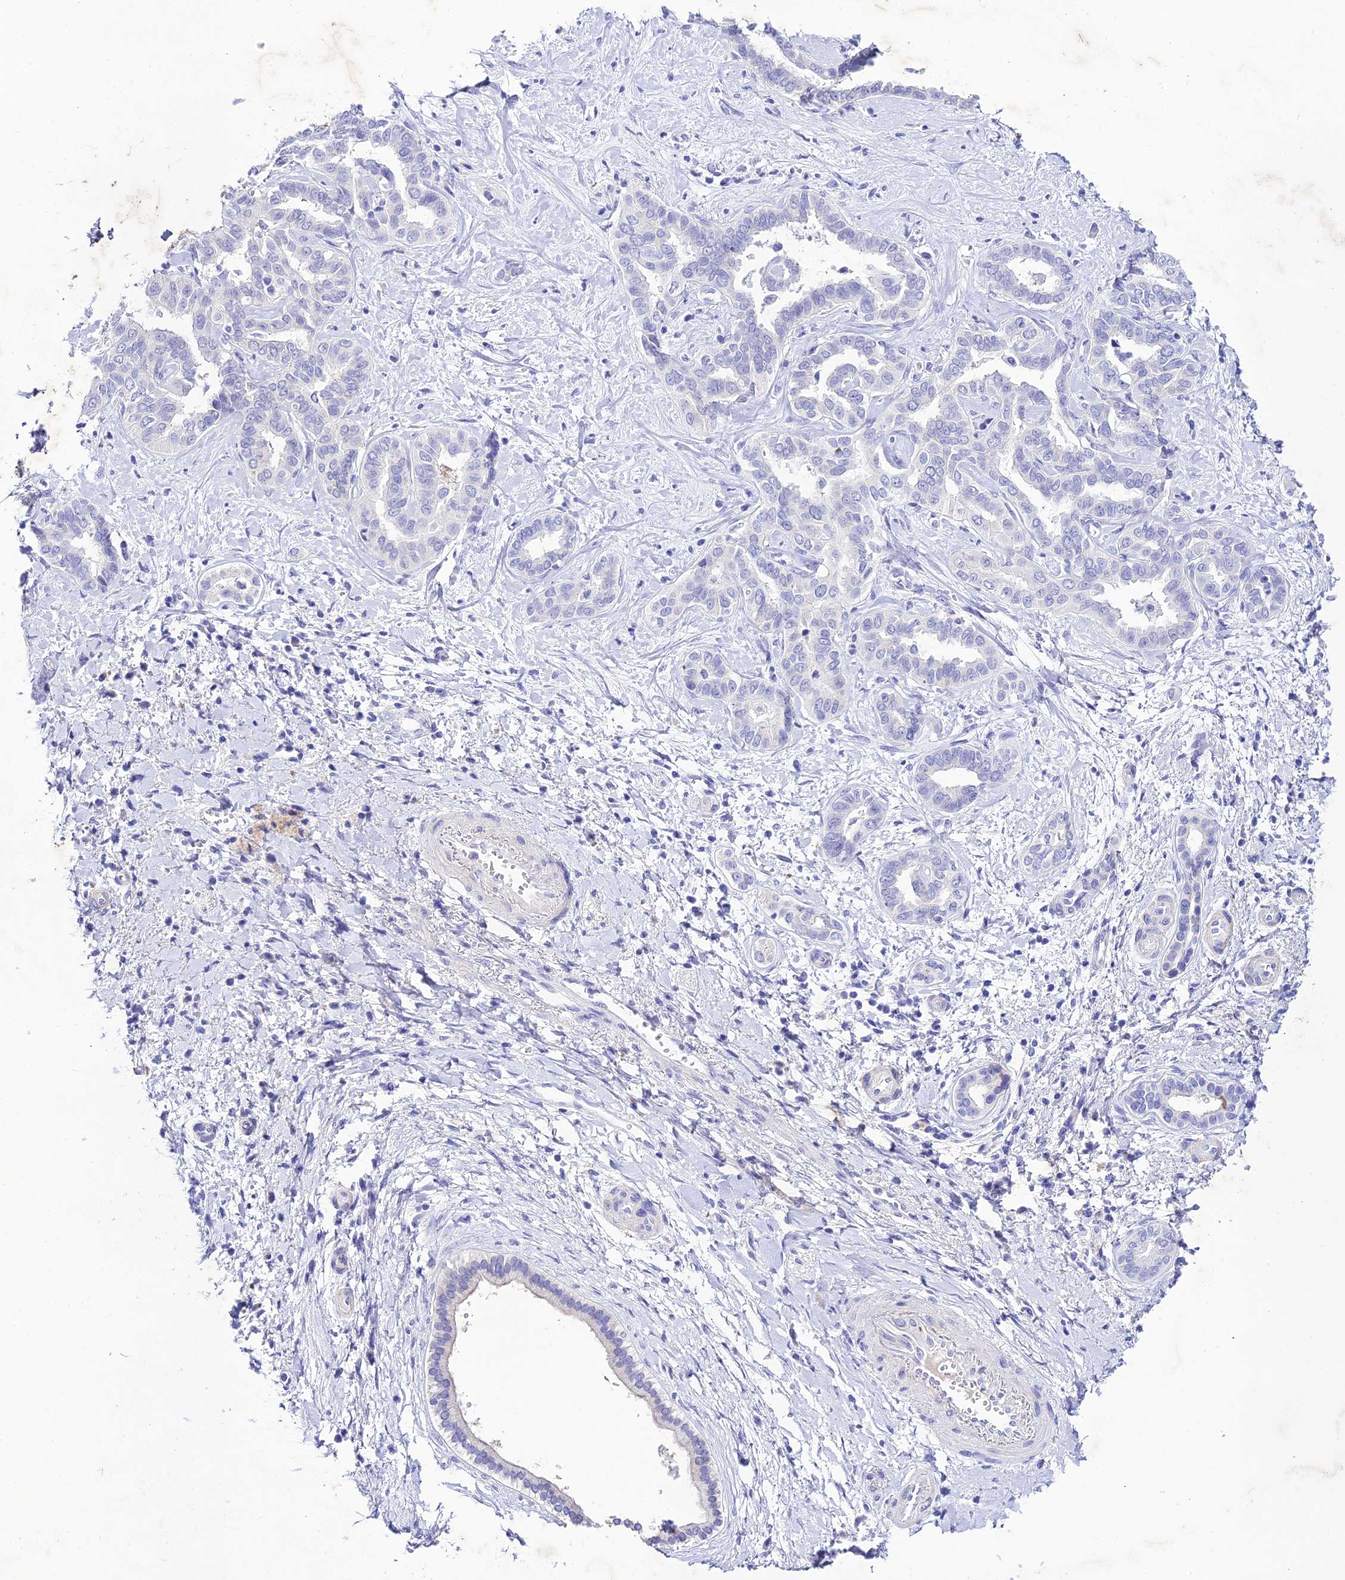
{"staining": {"intensity": "negative", "quantity": "none", "location": "none"}, "tissue": "liver cancer", "cell_type": "Tumor cells", "image_type": "cancer", "snomed": [{"axis": "morphology", "description": "Cholangiocarcinoma"}, {"axis": "topography", "description": "Liver"}], "caption": "Cholangiocarcinoma (liver) was stained to show a protein in brown. There is no significant staining in tumor cells.", "gene": "NLRP6", "patient": {"sex": "female", "age": 77}}